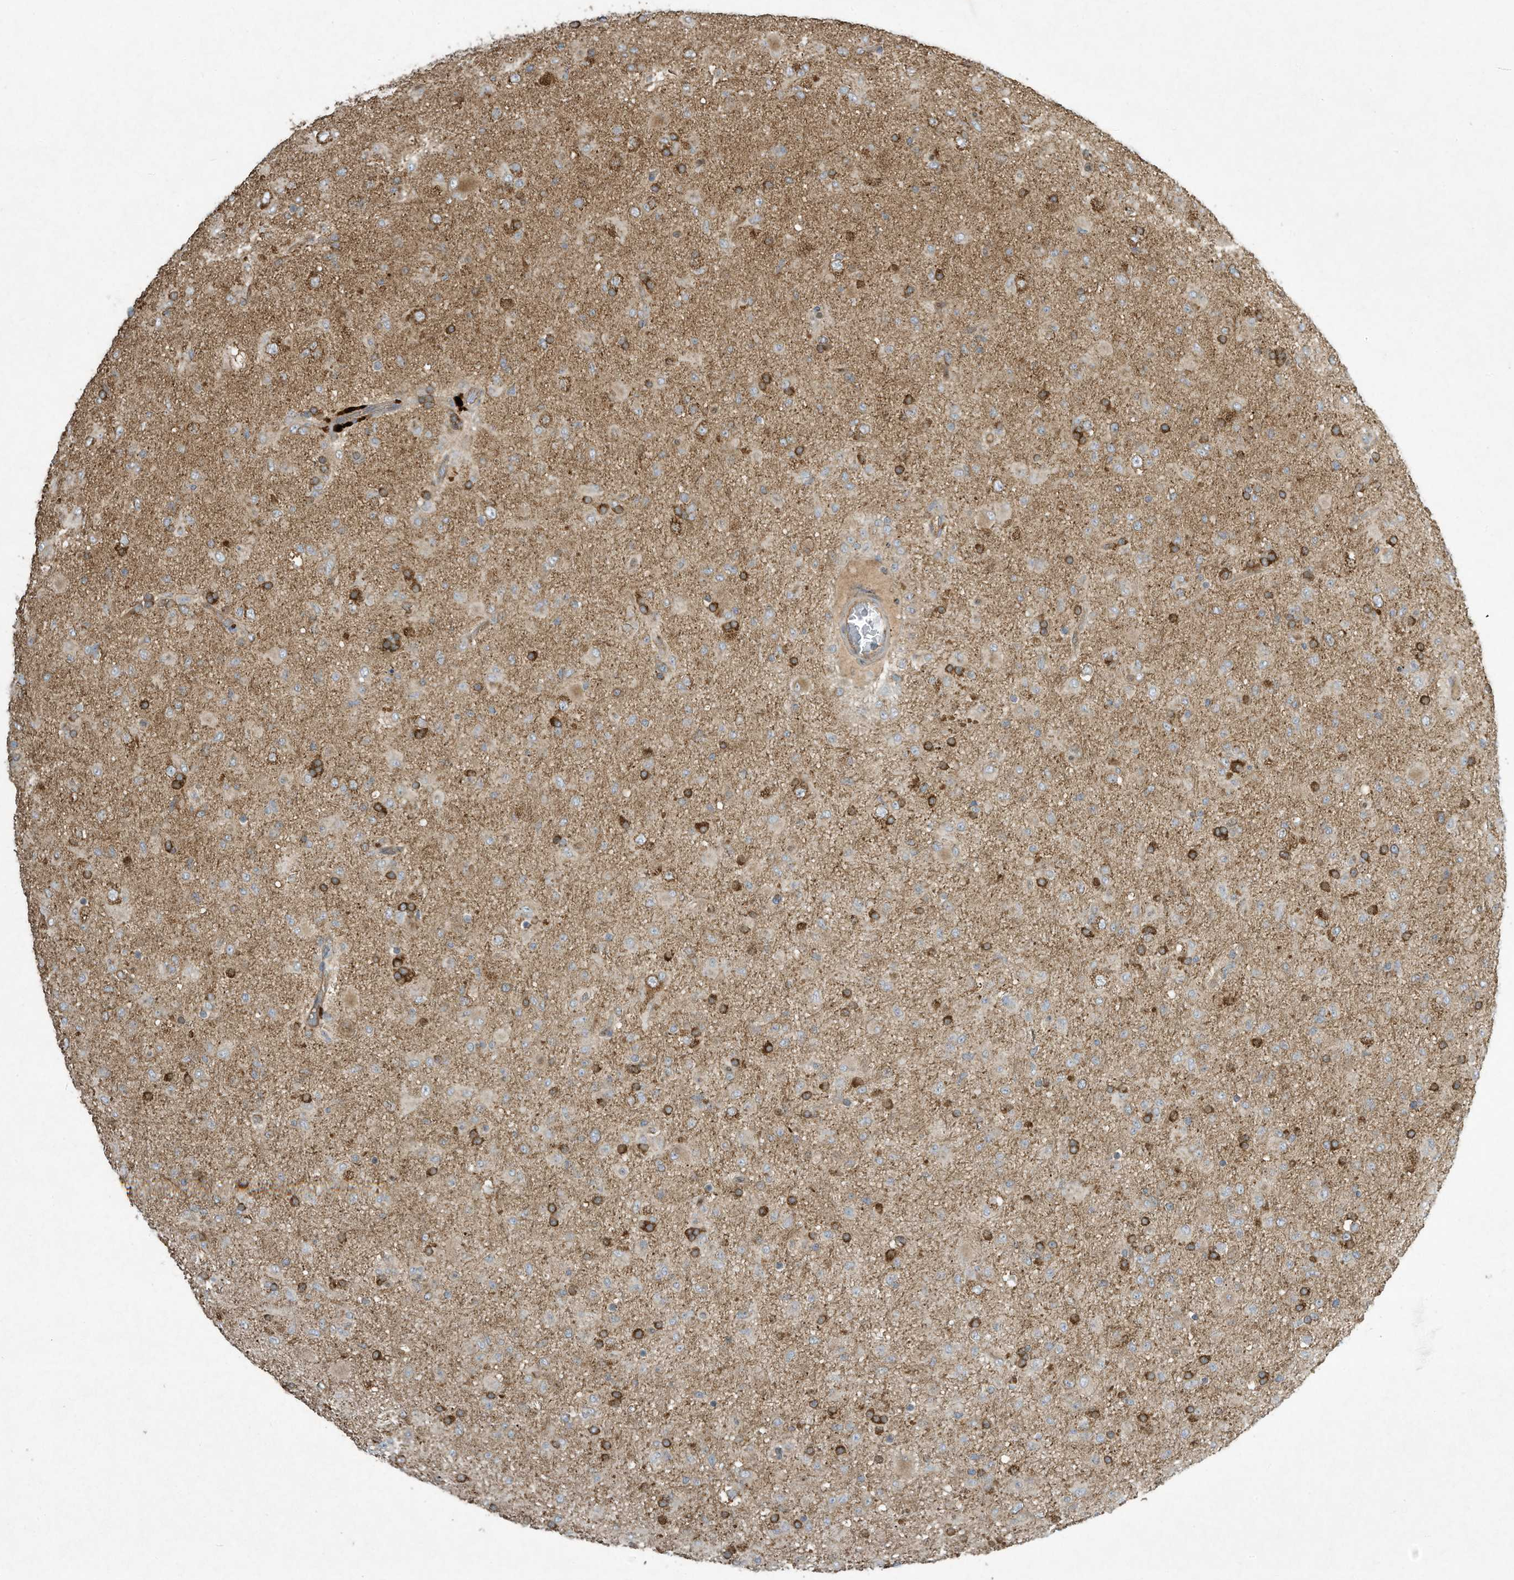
{"staining": {"intensity": "weak", "quantity": "<25%", "location": "cytoplasmic/membranous"}, "tissue": "glioma", "cell_type": "Tumor cells", "image_type": "cancer", "snomed": [{"axis": "morphology", "description": "Glioma, malignant, Low grade"}, {"axis": "topography", "description": "Brain"}], "caption": "High magnification brightfield microscopy of malignant glioma (low-grade) stained with DAB (brown) and counterstained with hematoxylin (blue): tumor cells show no significant expression.", "gene": "SYNJ2", "patient": {"sex": "male", "age": 65}}